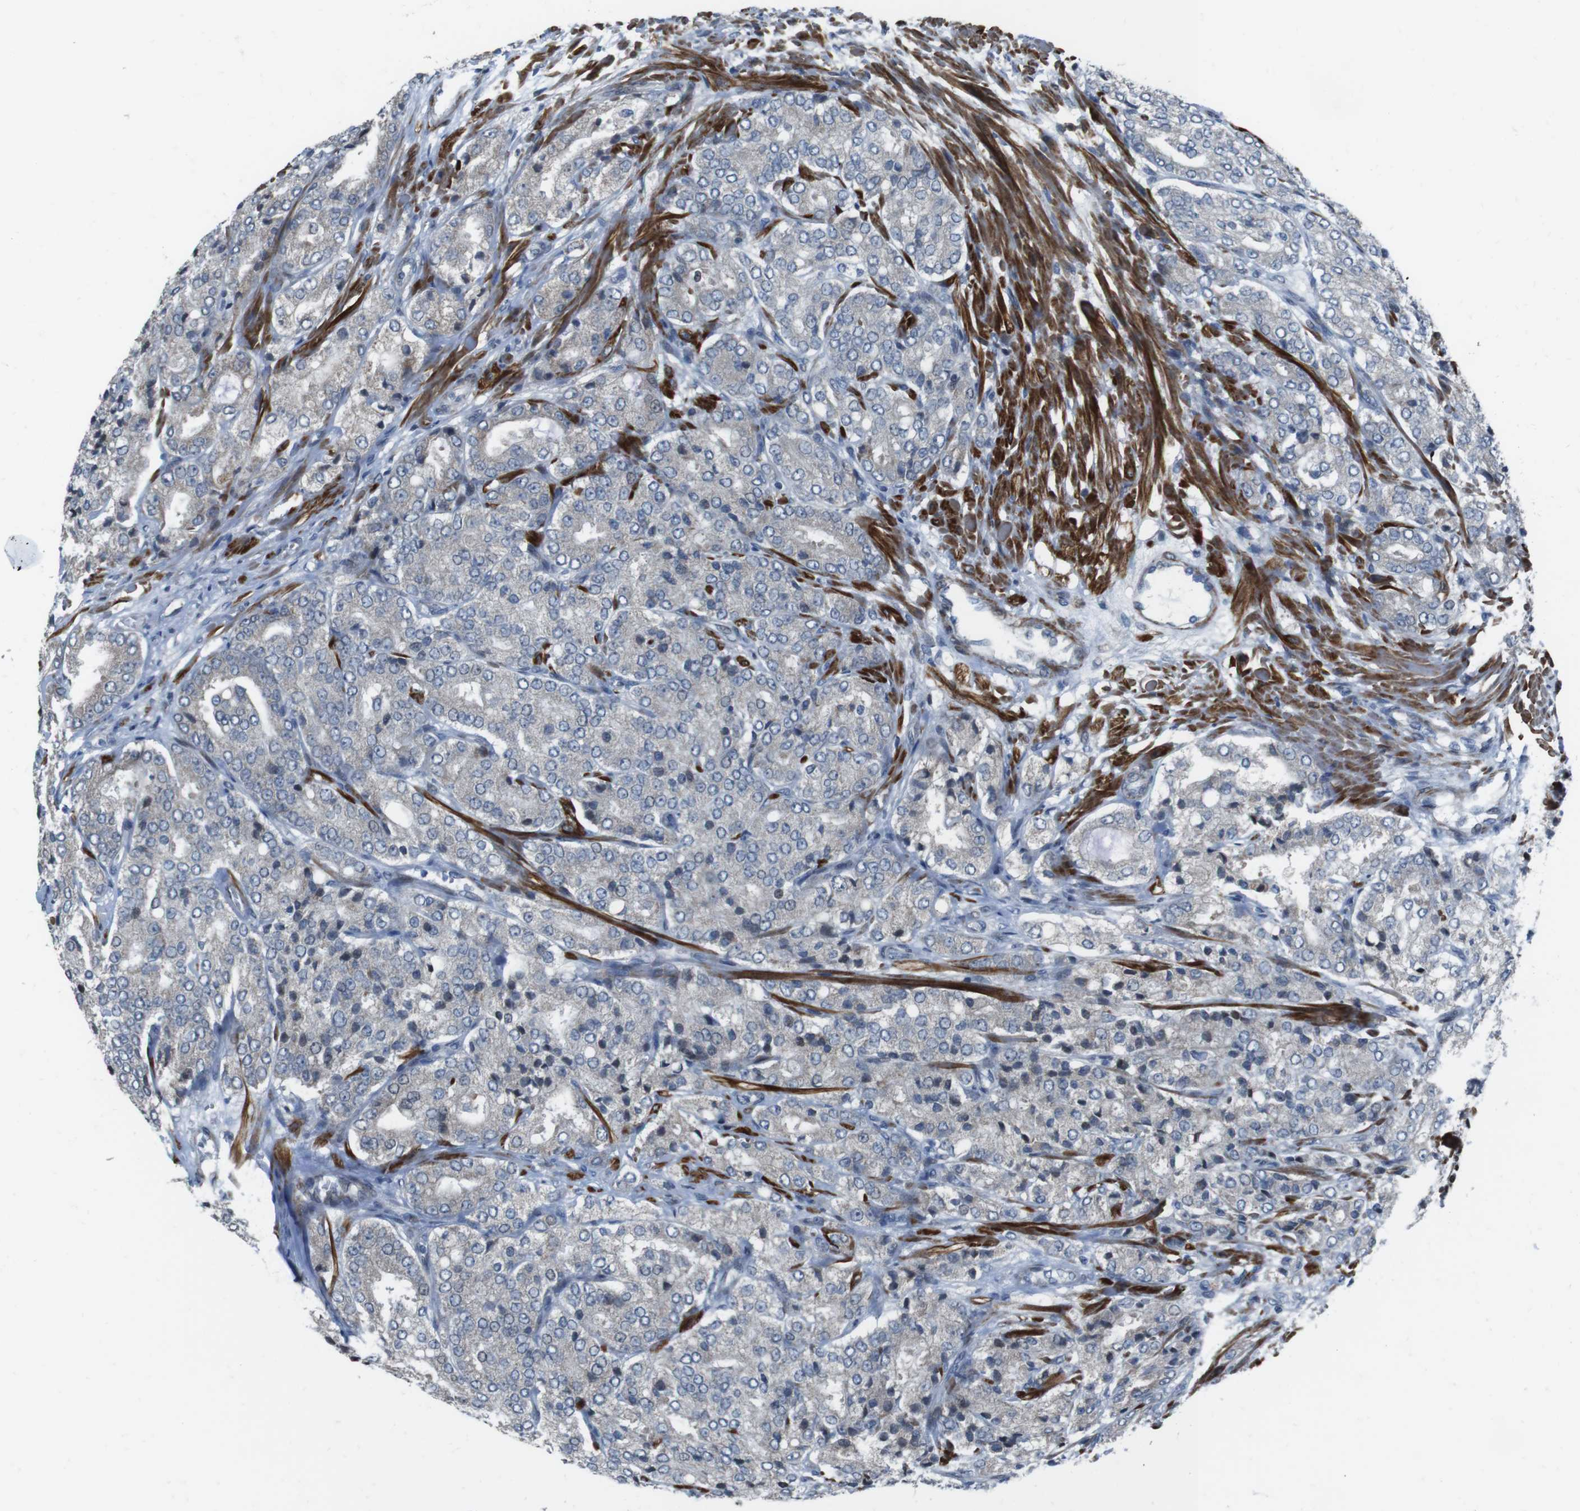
{"staining": {"intensity": "negative", "quantity": "none", "location": "none"}, "tissue": "prostate cancer", "cell_type": "Tumor cells", "image_type": "cancer", "snomed": [{"axis": "morphology", "description": "Adenocarcinoma, High grade"}, {"axis": "topography", "description": "Prostate"}], "caption": "Human adenocarcinoma (high-grade) (prostate) stained for a protein using immunohistochemistry shows no expression in tumor cells.", "gene": "PBRM1", "patient": {"sex": "male", "age": 65}}